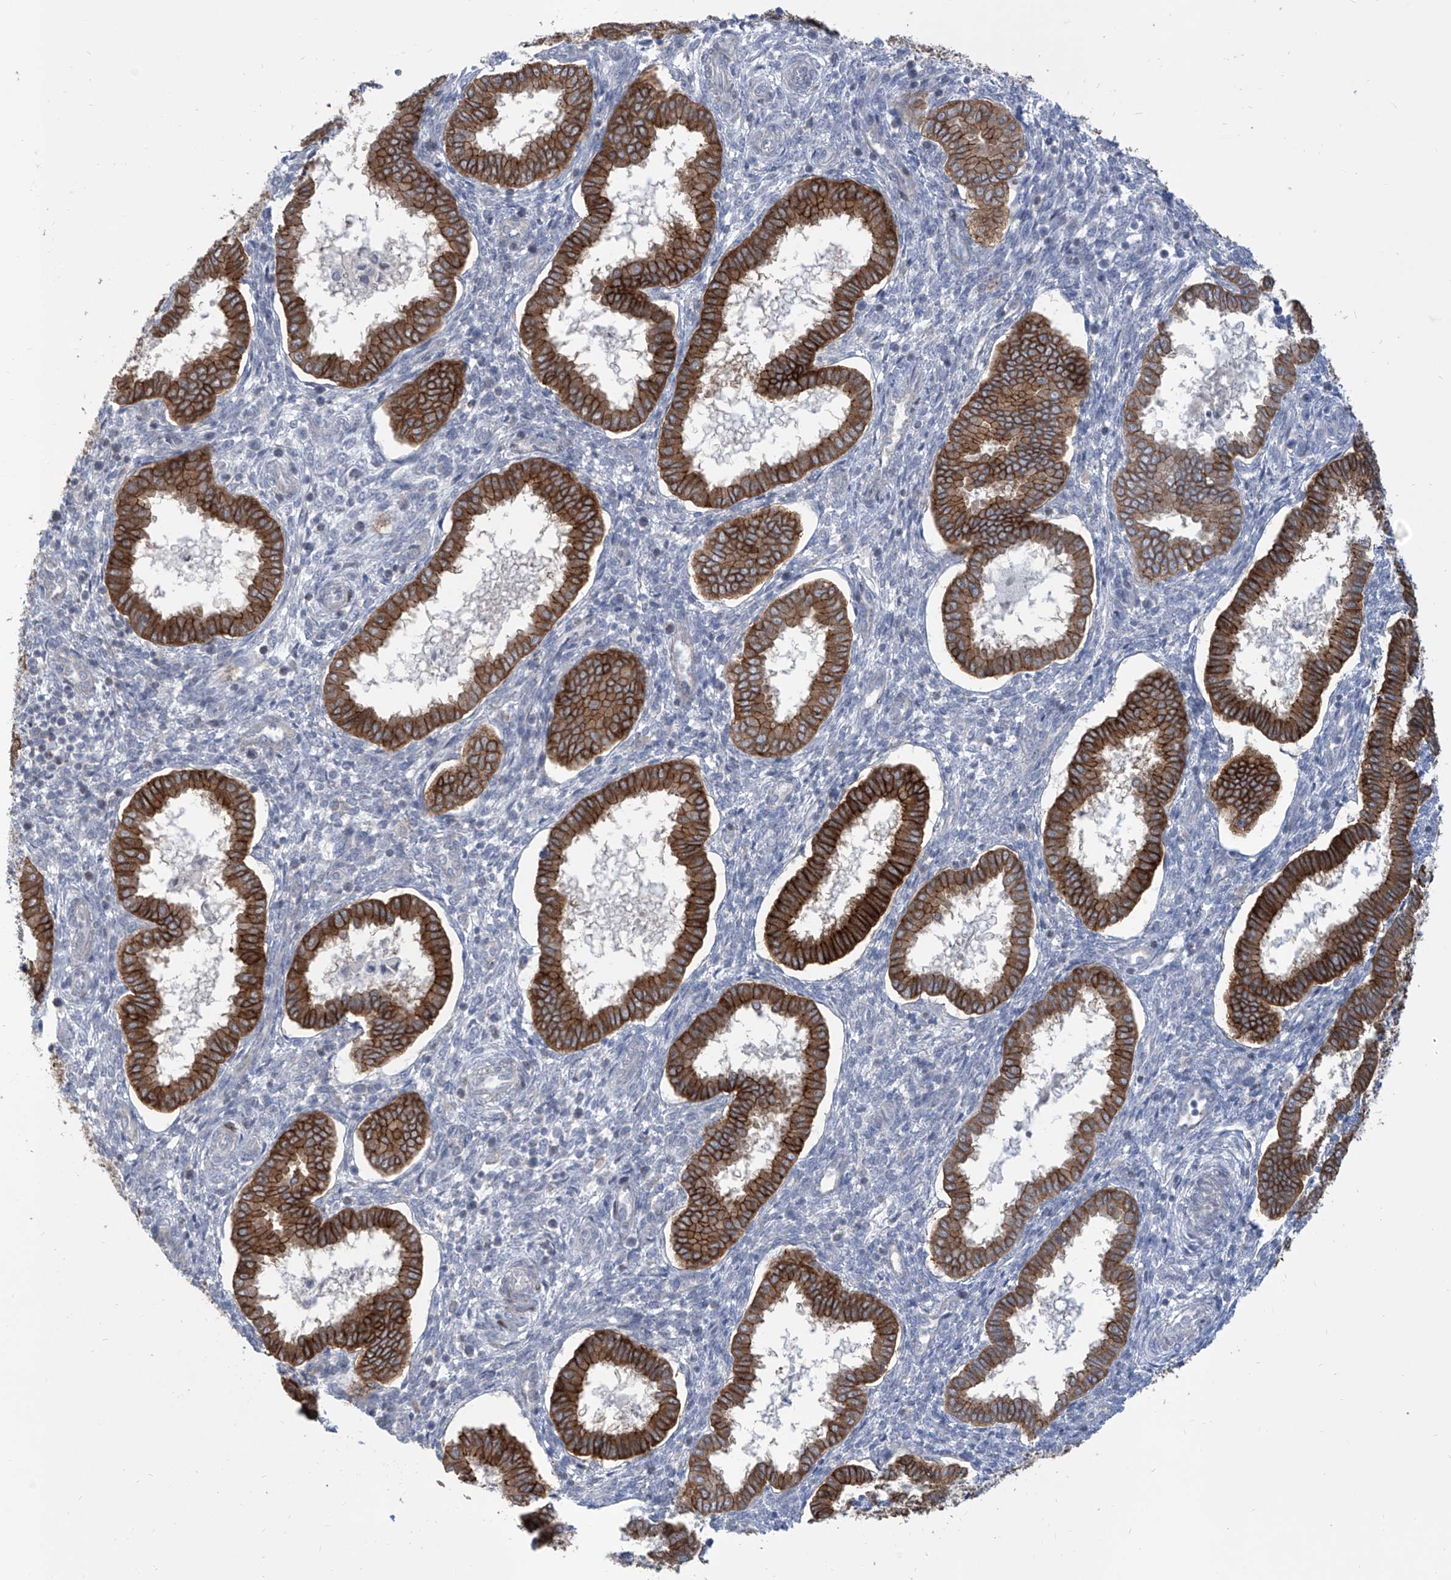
{"staining": {"intensity": "negative", "quantity": "none", "location": "none"}, "tissue": "endometrium", "cell_type": "Cells in endometrial stroma", "image_type": "normal", "snomed": [{"axis": "morphology", "description": "Normal tissue, NOS"}, {"axis": "topography", "description": "Endometrium"}], "caption": "Immunohistochemistry (IHC) of normal endometrium reveals no expression in cells in endometrial stroma.", "gene": "LRRC1", "patient": {"sex": "female", "age": 24}}